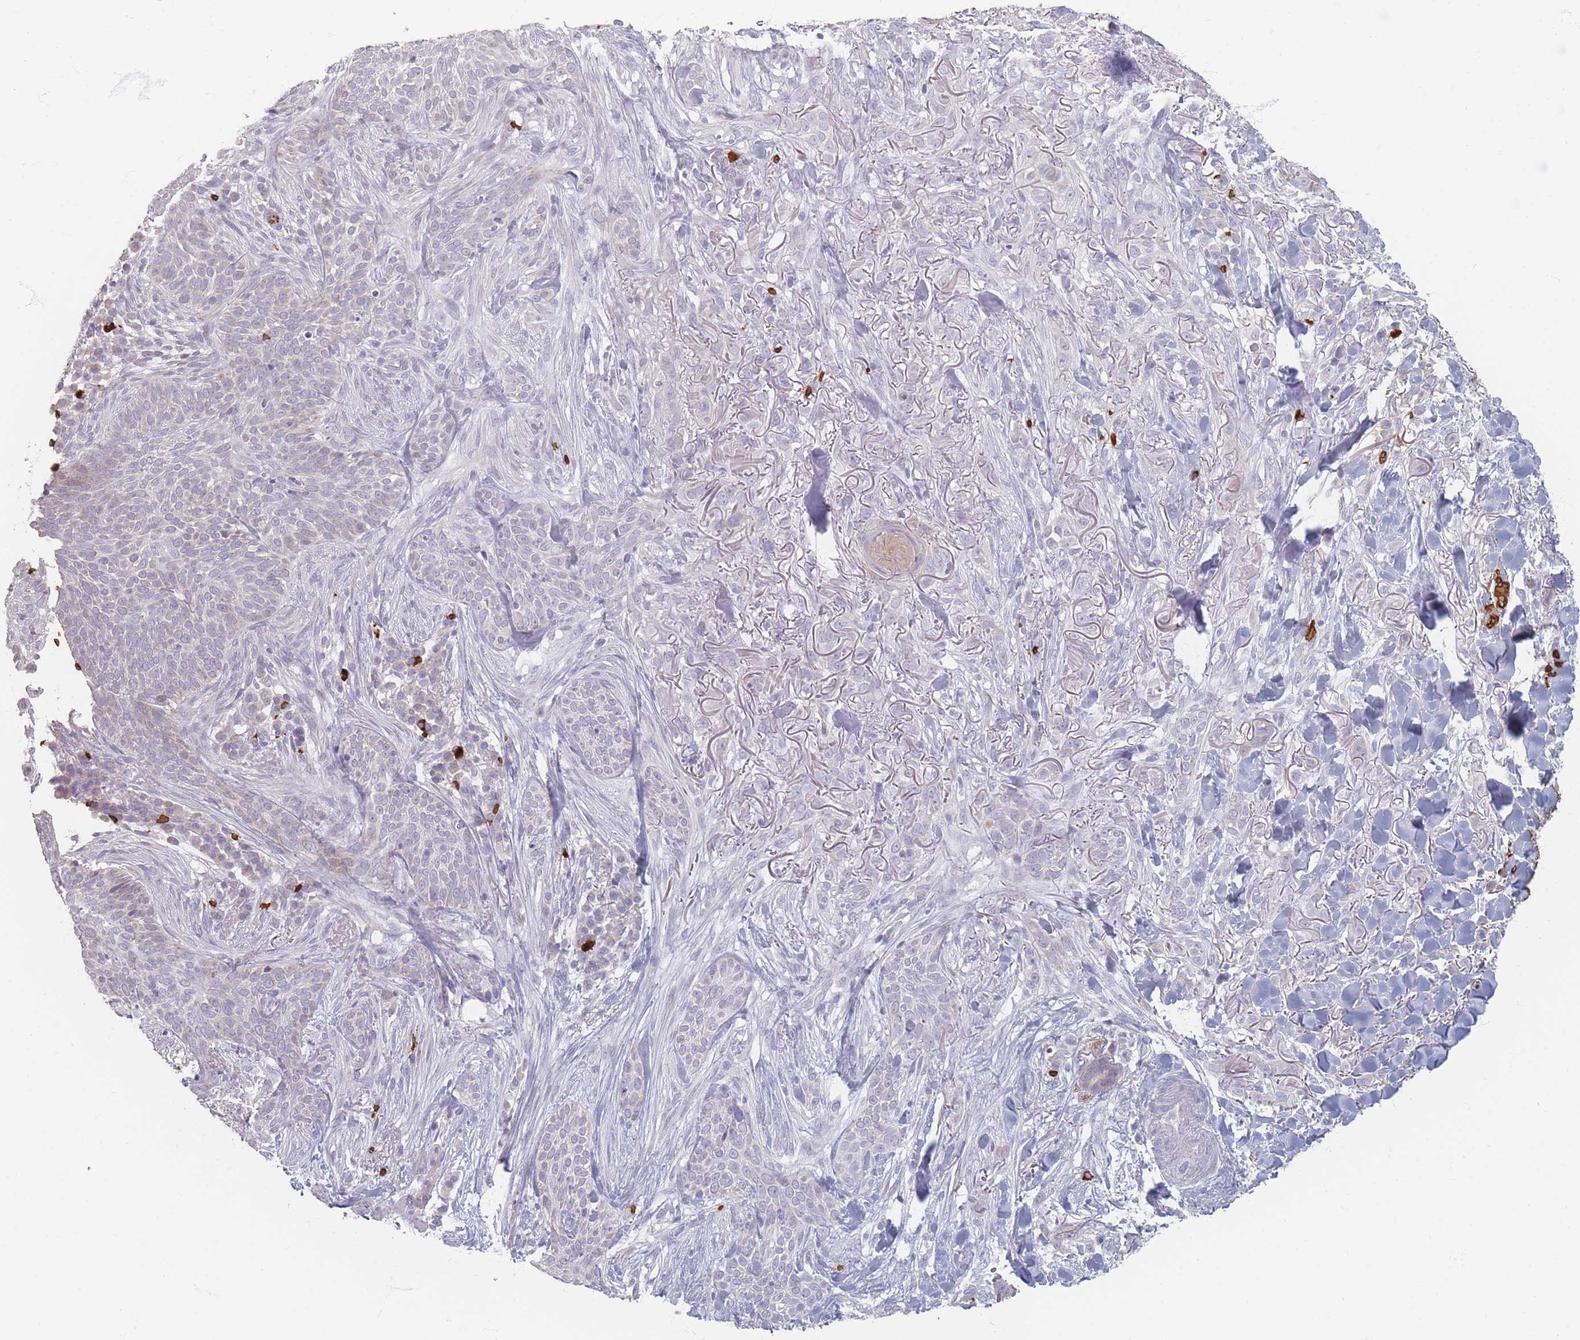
{"staining": {"intensity": "negative", "quantity": "none", "location": "none"}, "tissue": "skin cancer", "cell_type": "Tumor cells", "image_type": "cancer", "snomed": [{"axis": "morphology", "description": "Basal cell carcinoma"}, {"axis": "topography", "description": "Skin"}], "caption": "DAB immunohistochemical staining of skin cancer exhibits no significant staining in tumor cells.", "gene": "SLC2A6", "patient": {"sex": "male", "age": 72}}